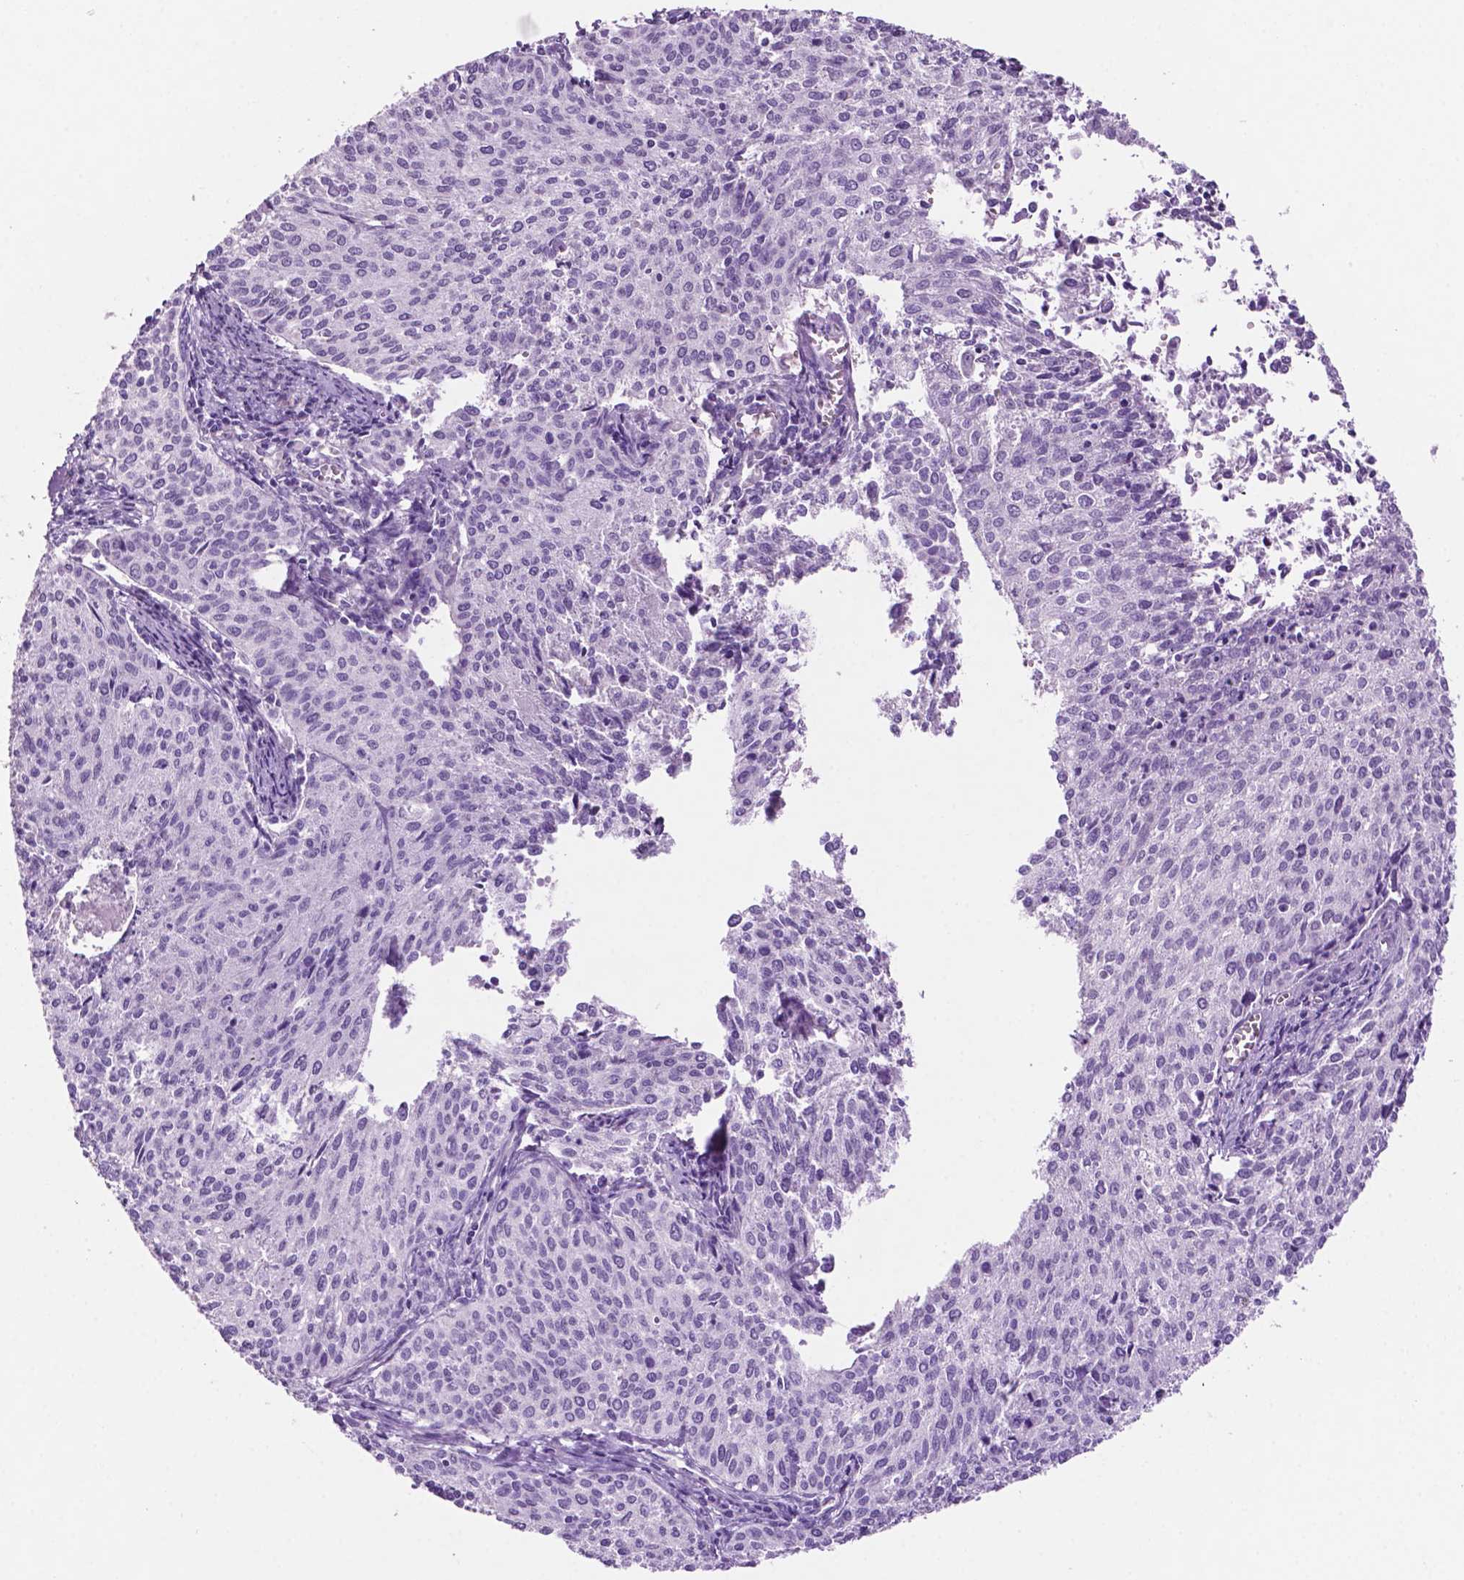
{"staining": {"intensity": "negative", "quantity": "none", "location": "none"}, "tissue": "cervical cancer", "cell_type": "Tumor cells", "image_type": "cancer", "snomed": [{"axis": "morphology", "description": "Squamous cell carcinoma, NOS"}, {"axis": "topography", "description": "Cervix"}], "caption": "Tumor cells show no significant protein expression in squamous cell carcinoma (cervical).", "gene": "PHGR1", "patient": {"sex": "female", "age": 38}}